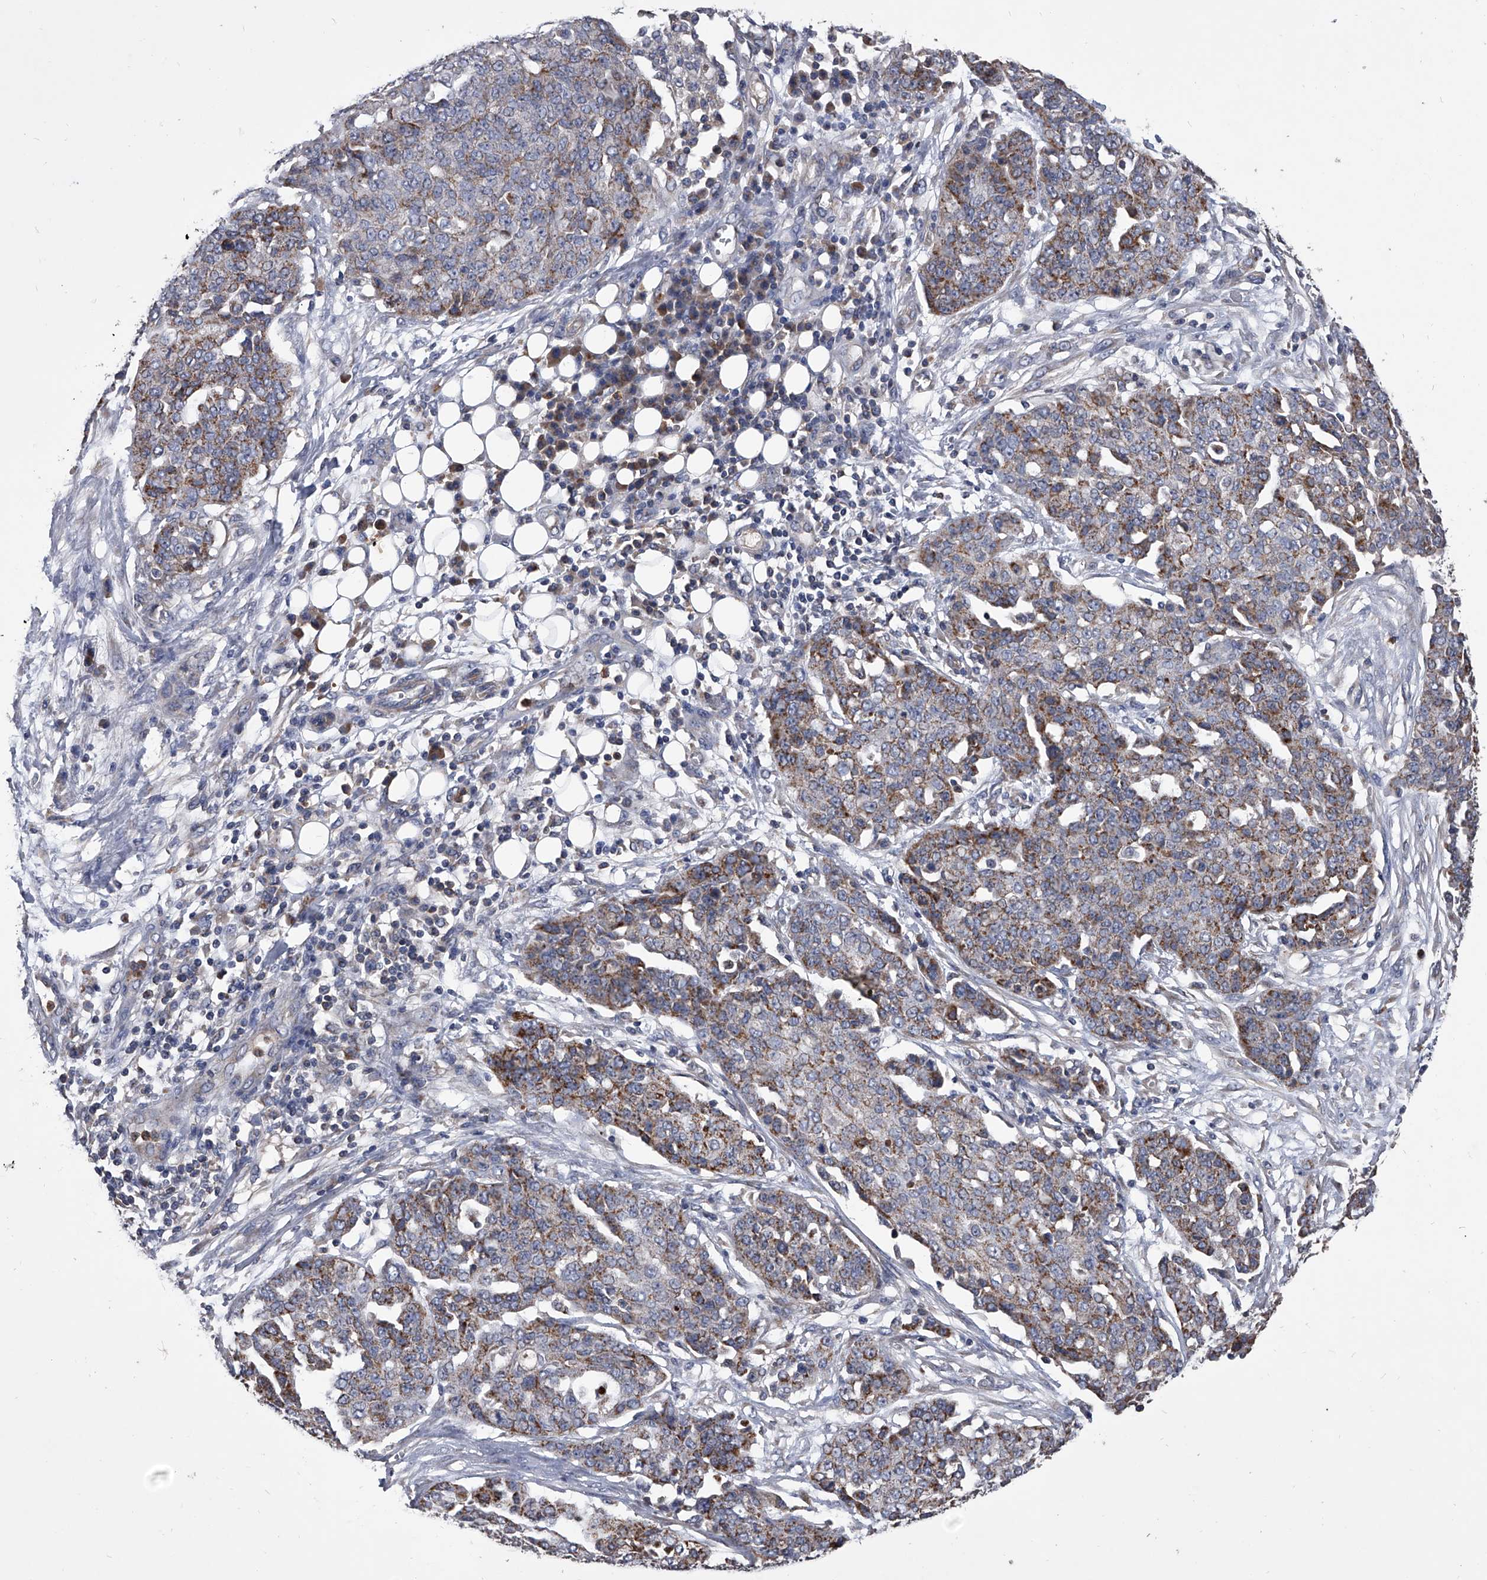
{"staining": {"intensity": "moderate", "quantity": ">75%", "location": "cytoplasmic/membranous"}, "tissue": "ovarian cancer", "cell_type": "Tumor cells", "image_type": "cancer", "snomed": [{"axis": "morphology", "description": "Cystadenocarcinoma, serous, NOS"}, {"axis": "topography", "description": "Soft tissue"}, {"axis": "topography", "description": "Ovary"}], "caption": "Protein positivity by IHC demonstrates moderate cytoplasmic/membranous staining in about >75% of tumor cells in ovarian serous cystadenocarcinoma.", "gene": "NRP1", "patient": {"sex": "female", "age": 57}}